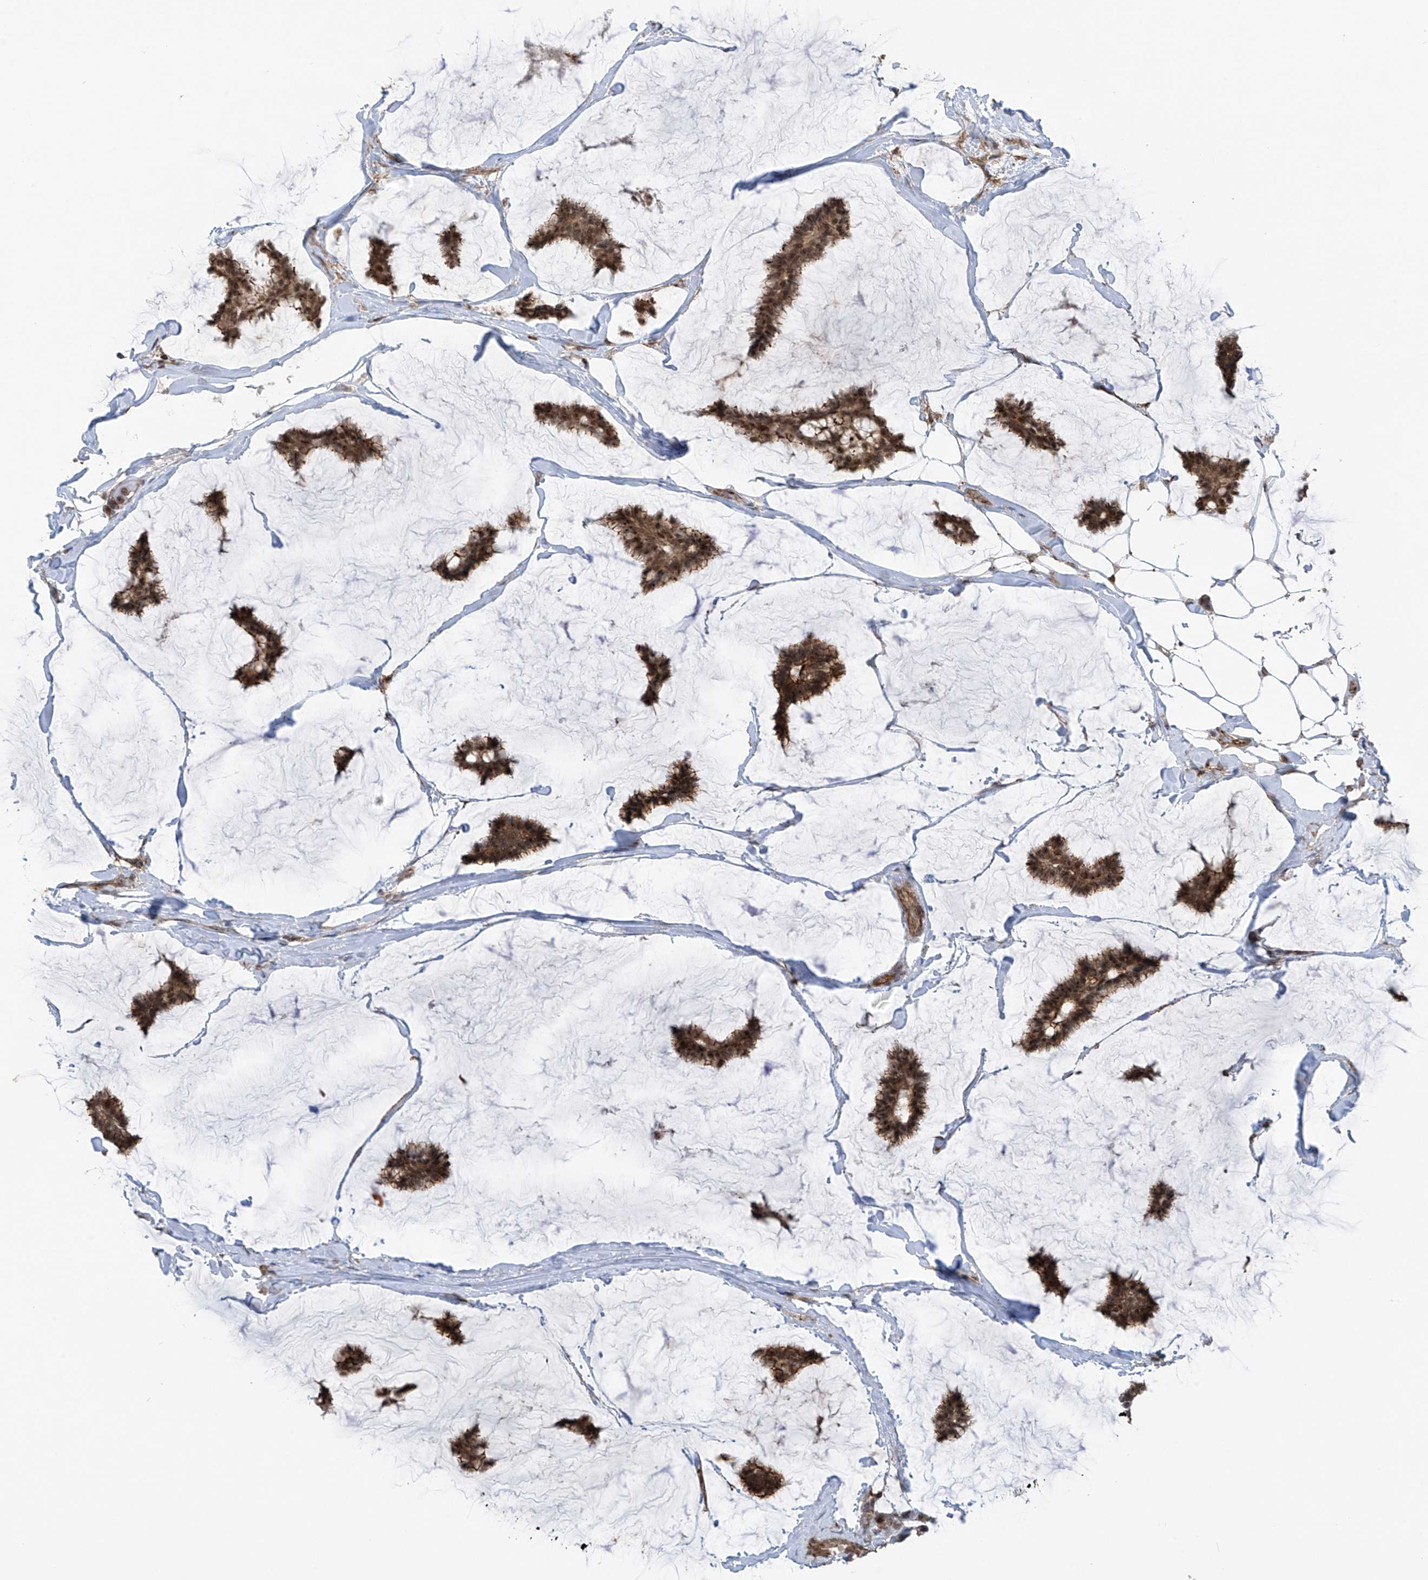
{"staining": {"intensity": "strong", "quantity": ">75%", "location": "cytoplasmic/membranous,nuclear"}, "tissue": "breast cancer", "cell_type": "Tumor cells", "image_type": "cancer", "snomed": [{"axis": "morphology", "description": "Duct carcinoma"}, {"axis": "topography", "description": "Breast"}], "caption": "This histopathology image reveals breast cancer stained with immunohistochemistry to label a protein in brown. The cytoplasmic/membranous and nuclear of tumor cells show strong positivity for the protein. Nuclei are counter-stained blue.", "gene": "REPIN1", "patient": {"sex": "female", "age": 93}}